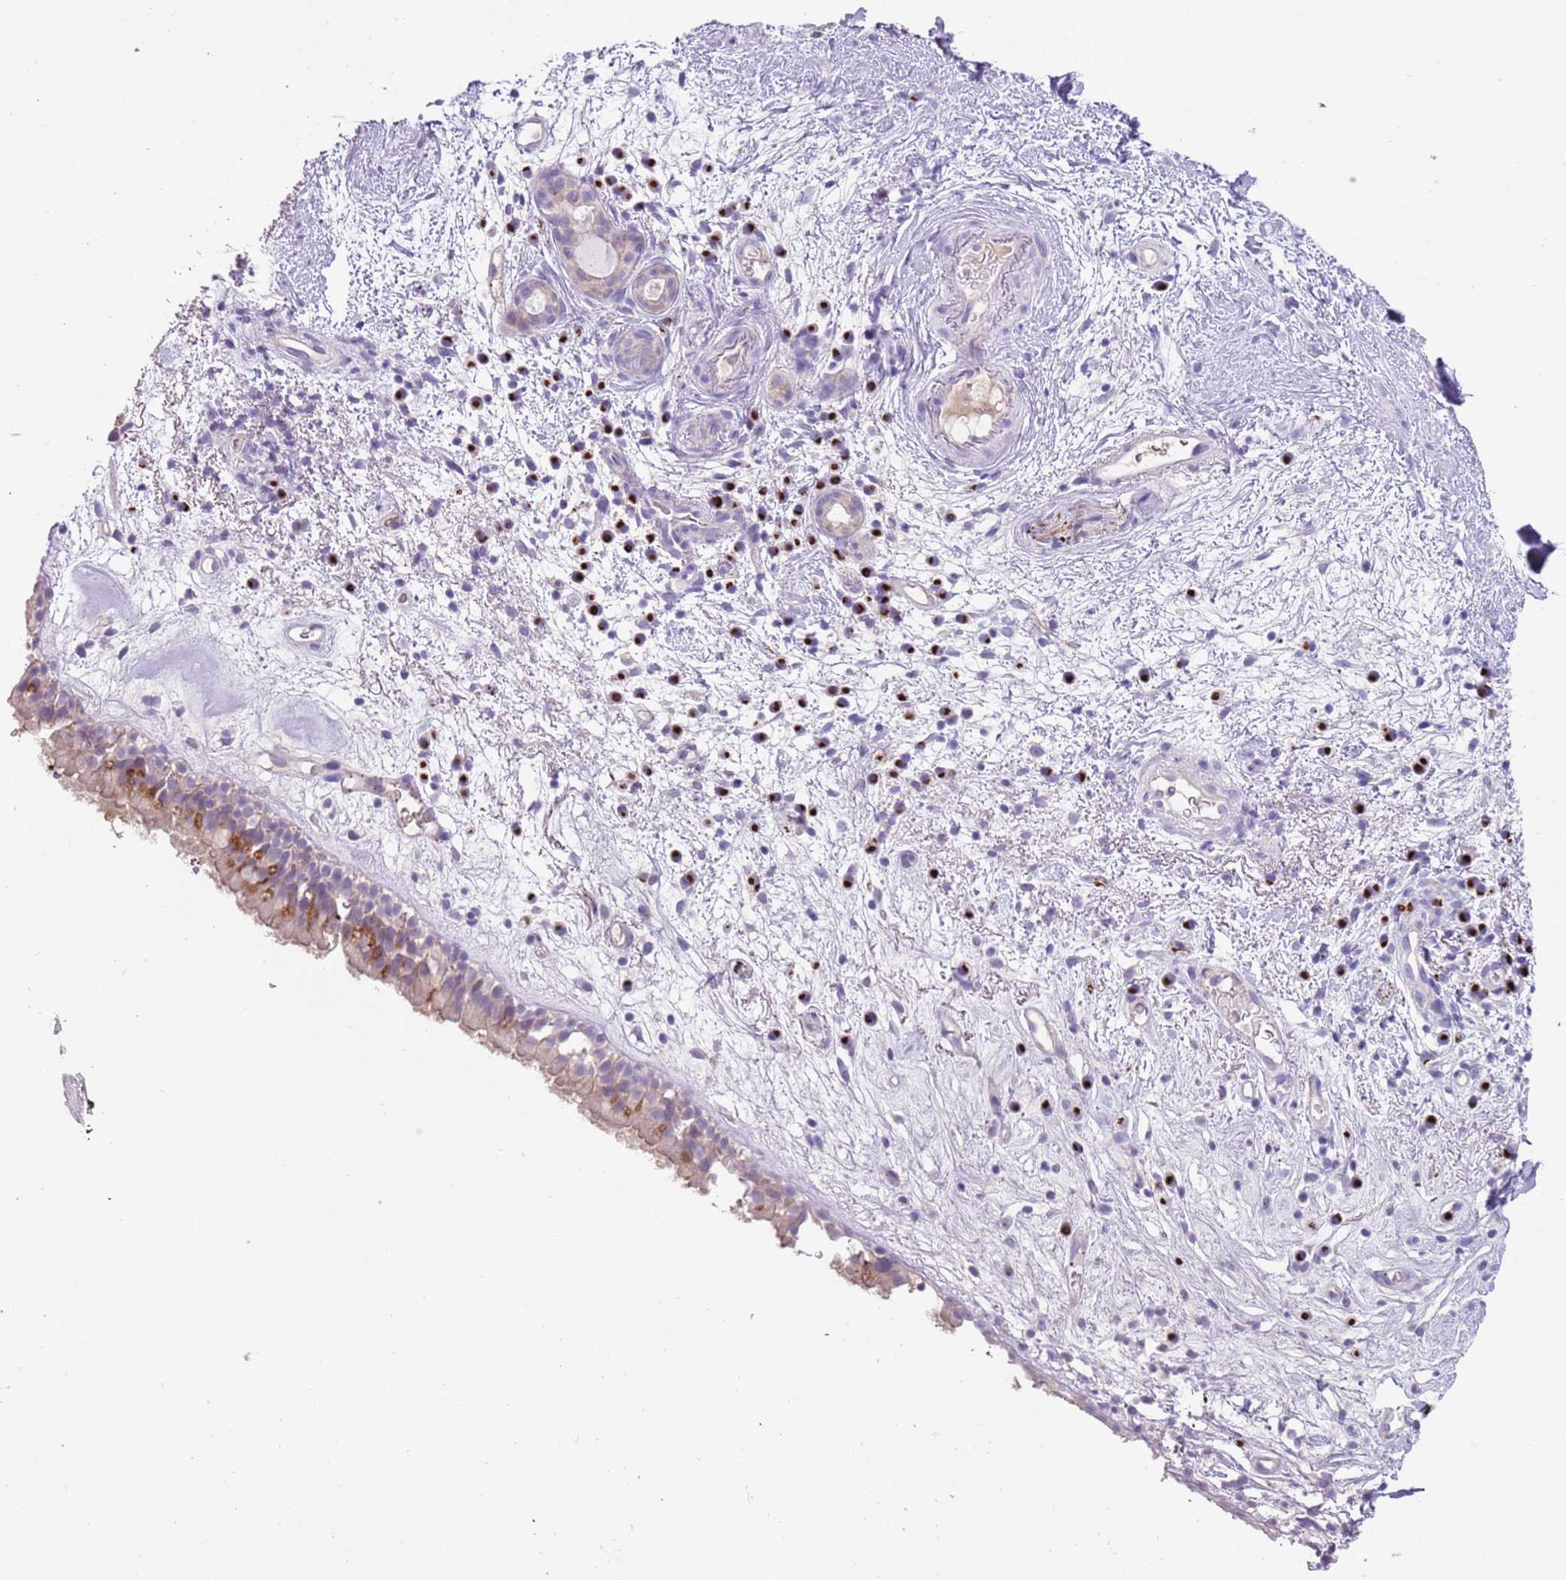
{"staining": {"intensity": "moderate", "quantity": "25%-75%", "location": "cytoplasmic/membranous"}, "tissue": "nasopharynx", "cell_type": "Respiratory epithelial cells", "image_type": "normal", "snomed": [{"axis": "morphology", "description": "Normal tissue, NOS"}, {"axis": "morphology", "description": "Squamous cell carcinoma, NOS"}, {"axis": "topography", "description": "Nasopharynx"}, {"axis": "topography", "description": "Head-Neck"}], "caption": "A brown stain shows moderate cytoplasmic/membranous positivity of a protein in respiratory epithelial cells of unremarkable human nasopharynx. (brown staining indicates protein expression, while blue staining denotes nuclei).", "gene": "C2CD3", "patient": {"sex": "male", "age": 85}}